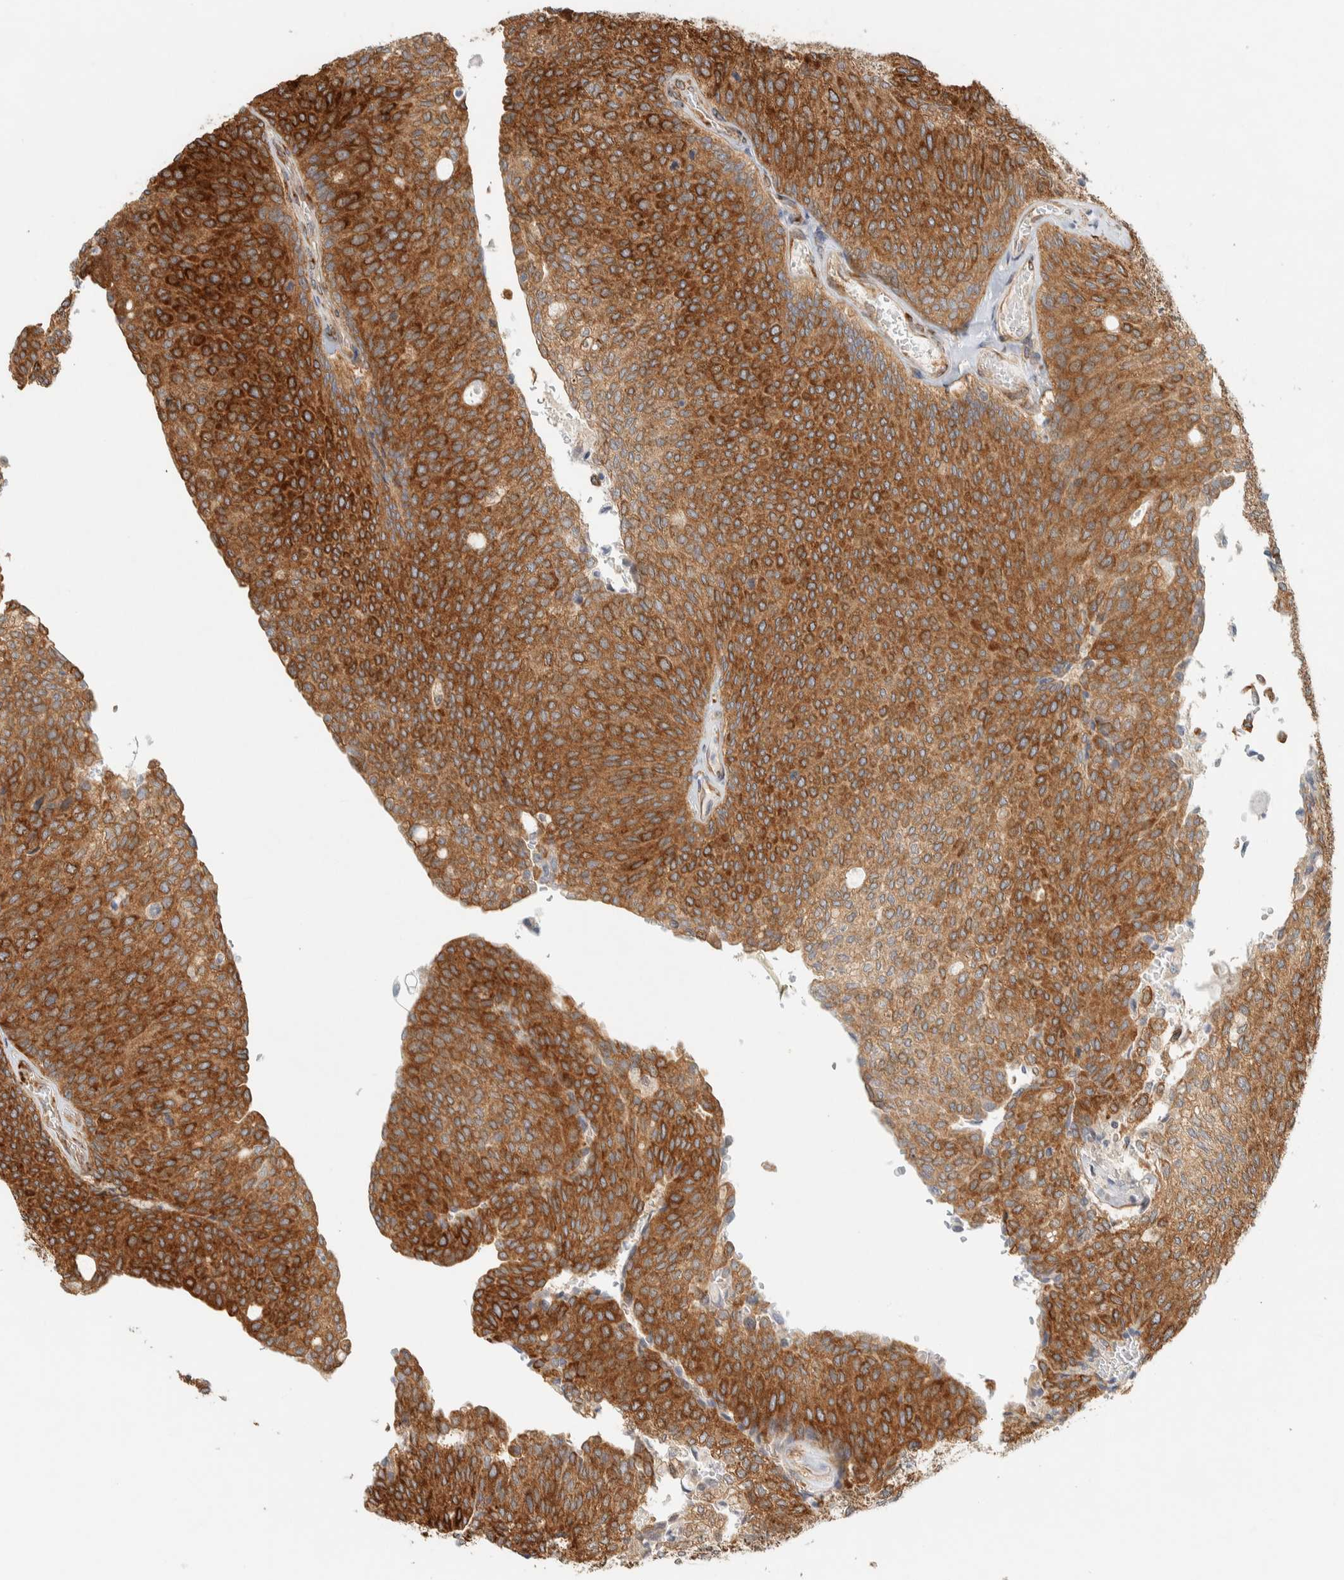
{"staining": {"intensity": "strong", "quantity": ">75%", "location": "cytoplasmic/membranous"}, "tissue": "urothelial cancer", "cell_type": "Tumor cells", "image_type": "cancer", "snomed": [{"axis": "morphology", "description": "Urothelial carcinoma, Low grade"}, {"axis": "topography", "description": "Urinary bladder"}], "caption": "Immunohistochemical staining of urothelial carcinoma (low-grade) reveals strong cytoplasmic/membranous protein positivity in approximately >75% of tumor cells. The protein of interest is shown in brown color, while the nuclei are stained blue.", "gene": "LLGL2", "patient": {"sex": "female", "age": 79}}